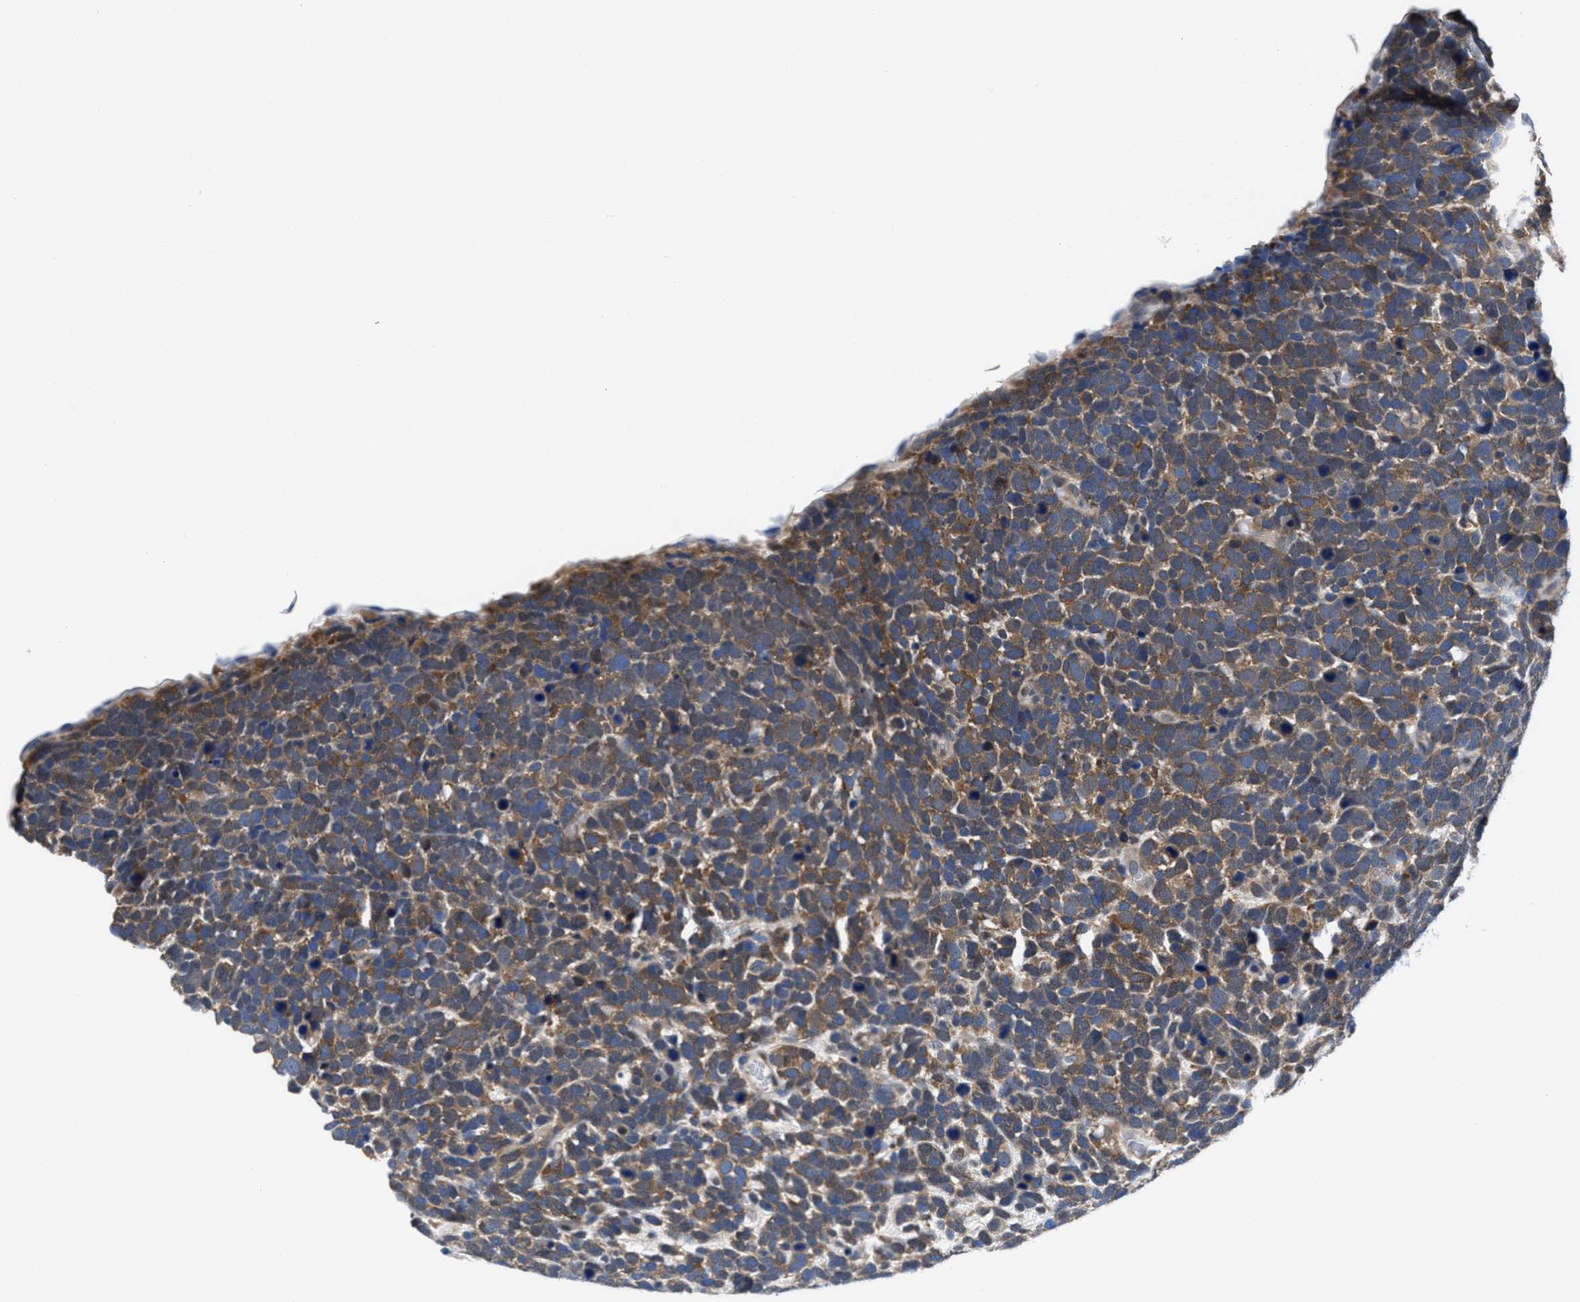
{"staining": {"intensity": "moderate", "quantity": ">75%", "location": "cytoplasmic/membranous"}, "tissue": "urothelial cancer", "cell_type": "Tumor cells", "image_type": "cancer", "snomed": [{"axis": "morphology", "description": "Urothelial carcinoma, High grade"}, {"axis": "topography", "description": "Urinary bladder"}], "caption": "Human urothelial cancer stained for a protein (brown) reveals moderate cytoplasmic/membranous positive positivity in about >75% of tumor cells.", "gene": "ACLY", "patient": {"sex": "female", "age": 82}}